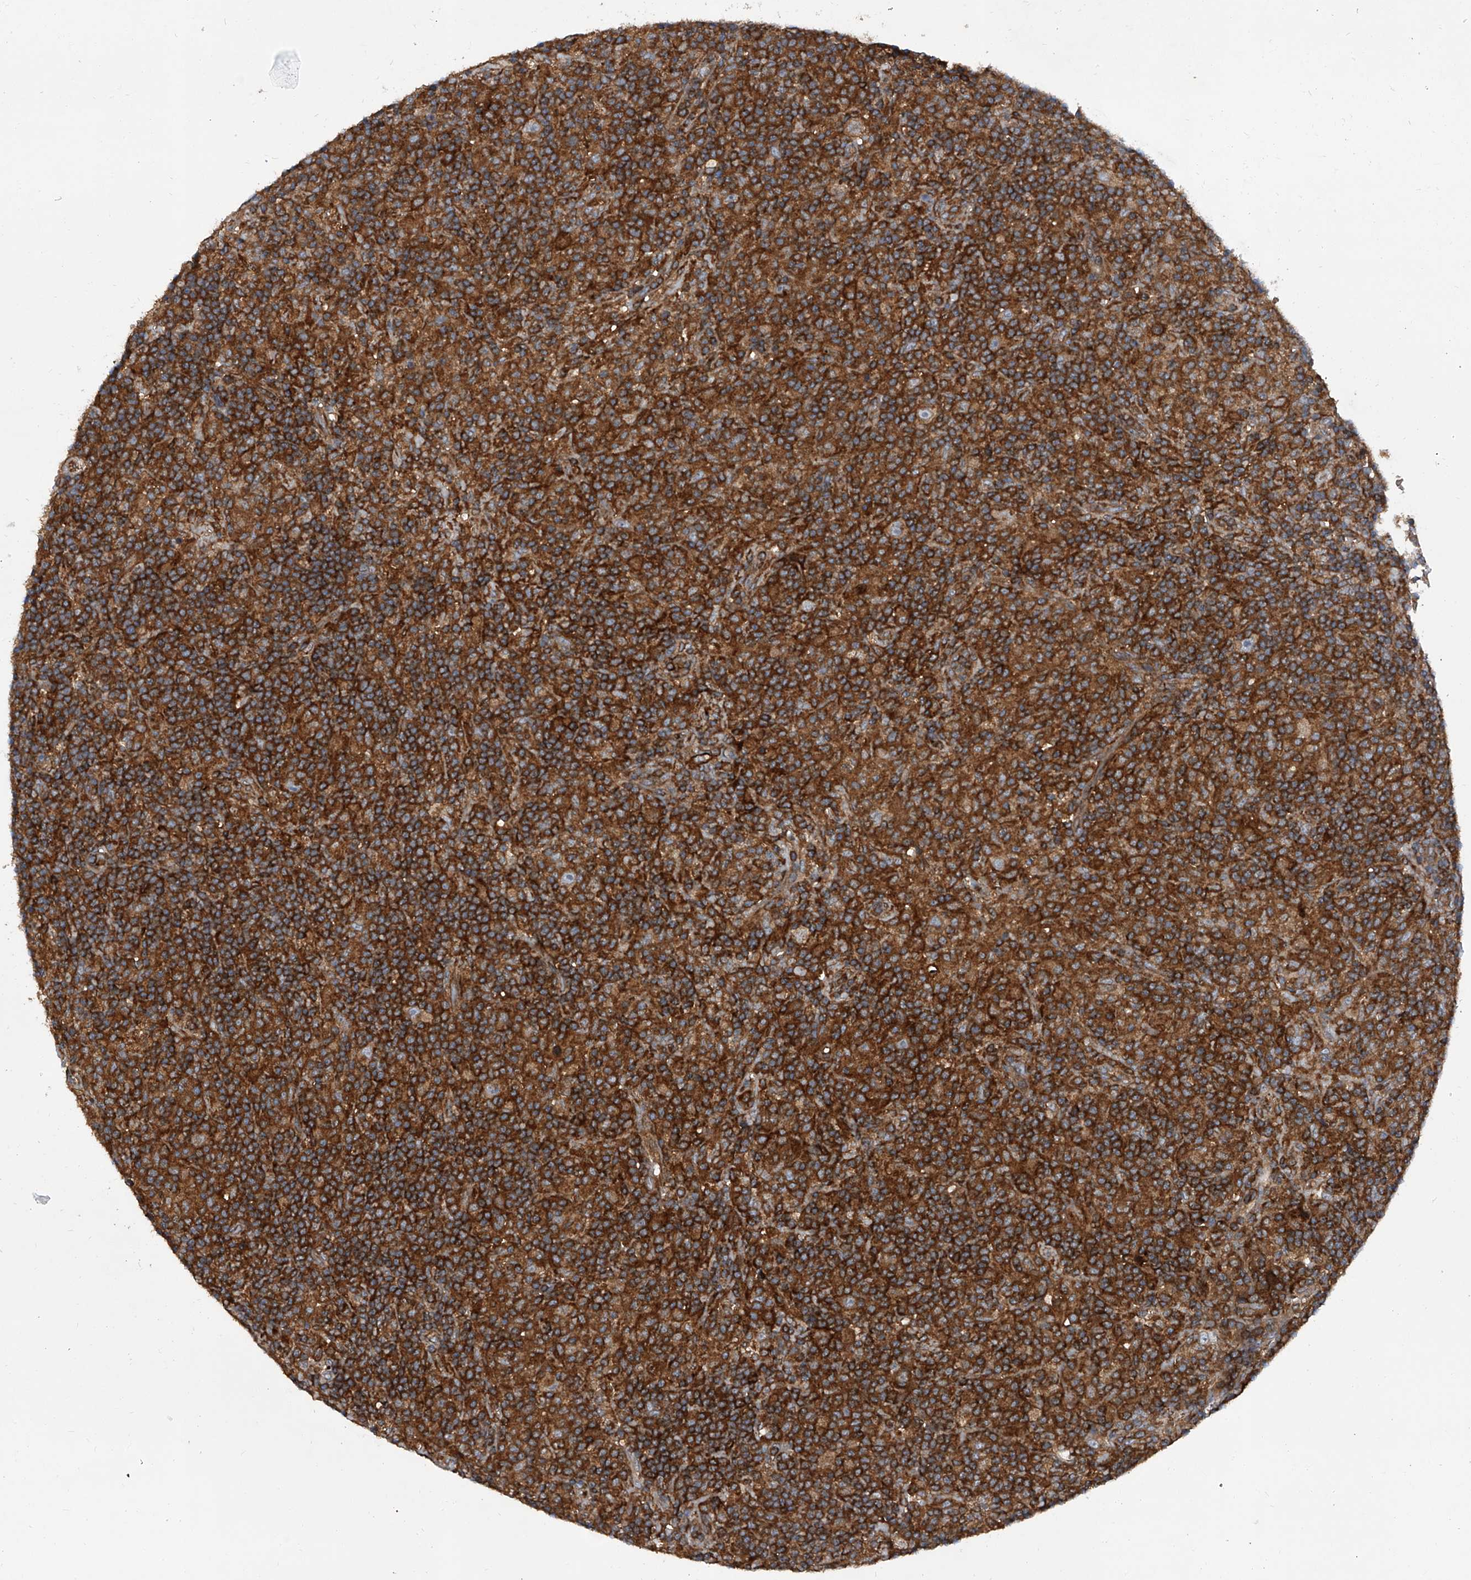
{"staining": {"intensity": "moderate", "quantity": ">75%", "location": "cytoplasmic/membranous"}, "tissue": "lymphoma", "cell_type": "Tumor cells", "image_type": "cancer", "snomed": [{"axis": "morphology", "description": "Hodgkin's disease, NOS"}, {"axis": "topography", "description": "Lymph node"}], "caption": "This is an image of immunohistochemistry (IHC) staining of lymphoma, which shows moderate staining in the cytoplasmic/membranous of tumor cells.", "gene": "SMAP1", "patient": {"sex": "male", "age": 70}}